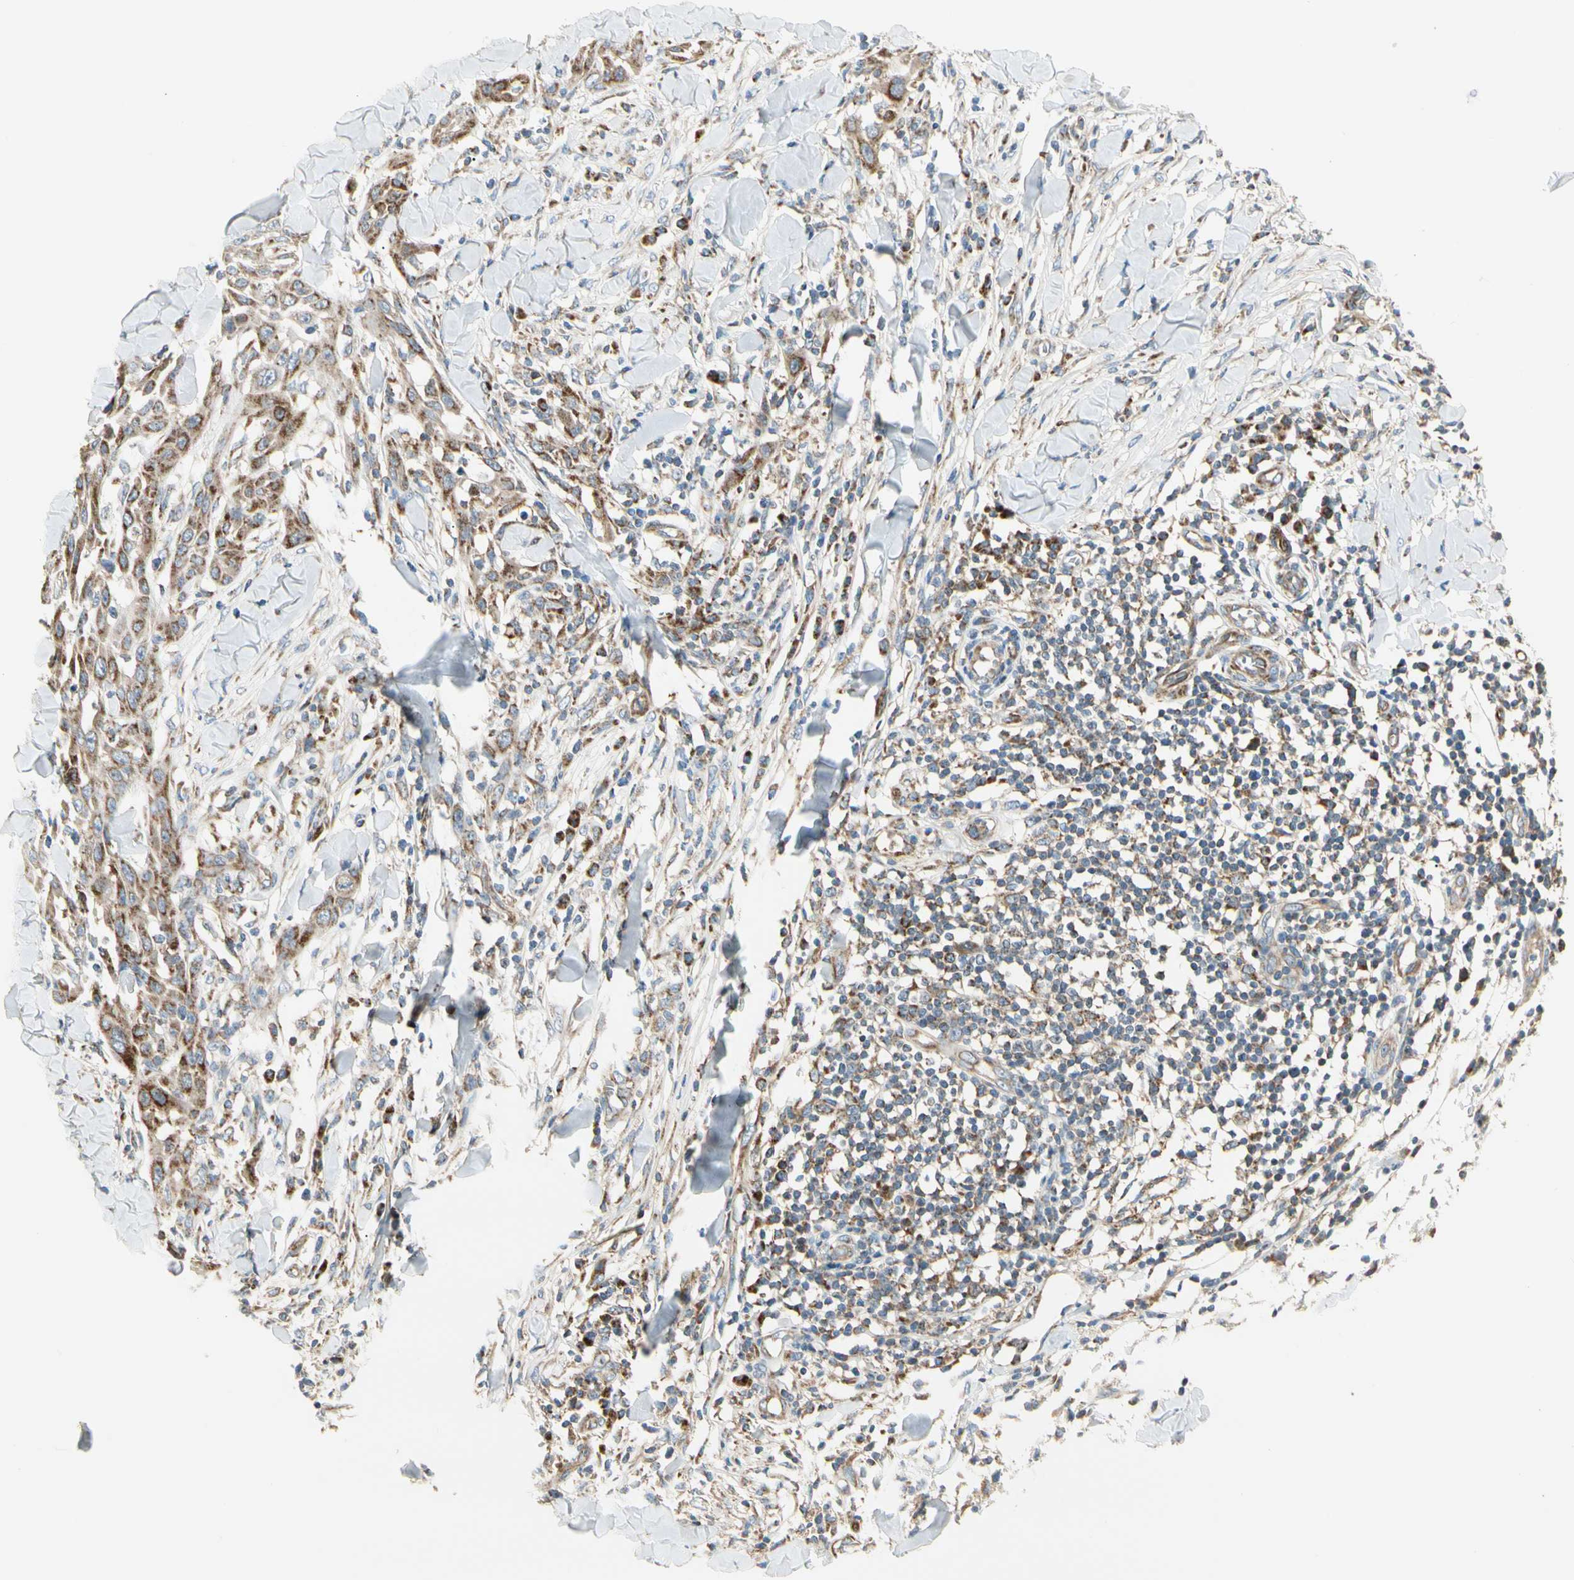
{"staining": {"intensity": "moderate", "quantity": ">75%", "location": "cytoplasmic/membranous"}, "tissue": "skin cancer", "cell_type": "Tumor cells", "image_type": "cancer", "snomed": [{"axis": "morphology", "description": "Squamous cell carcinoma, NOS"}, {"axis": "topography", "description": "Skin"}], "caption": "A micrograph of human squamous cell carcinoma (skin) stained for a protein exhibits moderate cytoplasmic/membranous brown staining in tumor cells.", "gene": "TBC1D10A", "patient": {"sex": "male", "age": 24}}